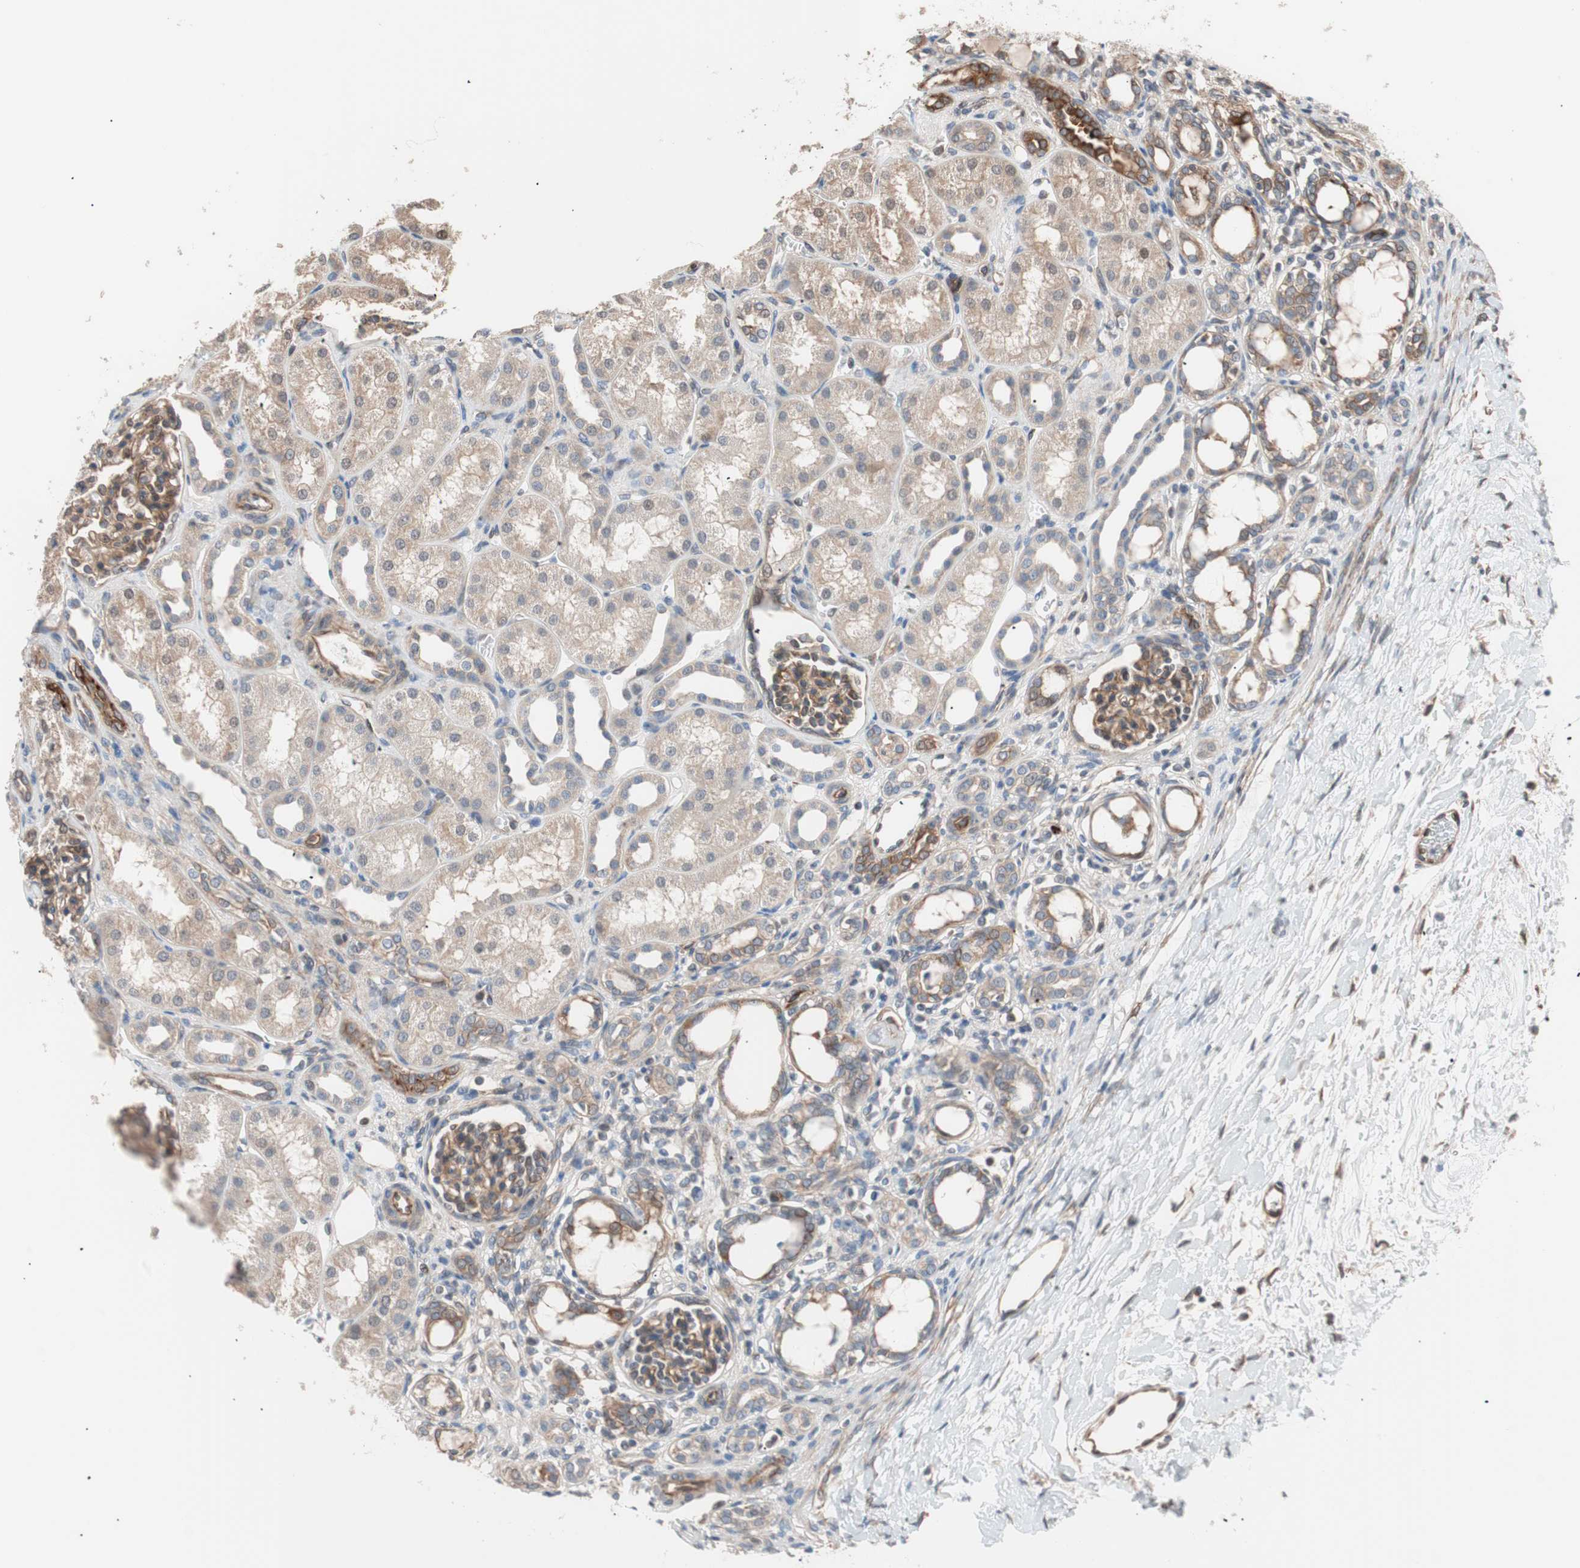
{"staining": {"intensity": "moderate", "quantity": ">75%", "location": "cytoplasmic/membranous"}, "tissue": "kidney", "cell_type": "Cells in glomeruli", "image_type": "normal", "snomed": [{"axis": "morphology", "description": "Normal tissue, NOS"}, {"axis": "topography", "description": "Kidney"}], "caption": "Immunohistochemistry (IHC) micrograph of normal kidney: human kidney stained using immunohistochemistry demonstrates medium levels of moderate protein expression localized specifically in the cytoplasmic/membranous of cells in glomeruli, appearing as a cytoplasmic/membranous brown color.", "gene": "SMG1", "patient": {"sex": "male", "age": 7}}